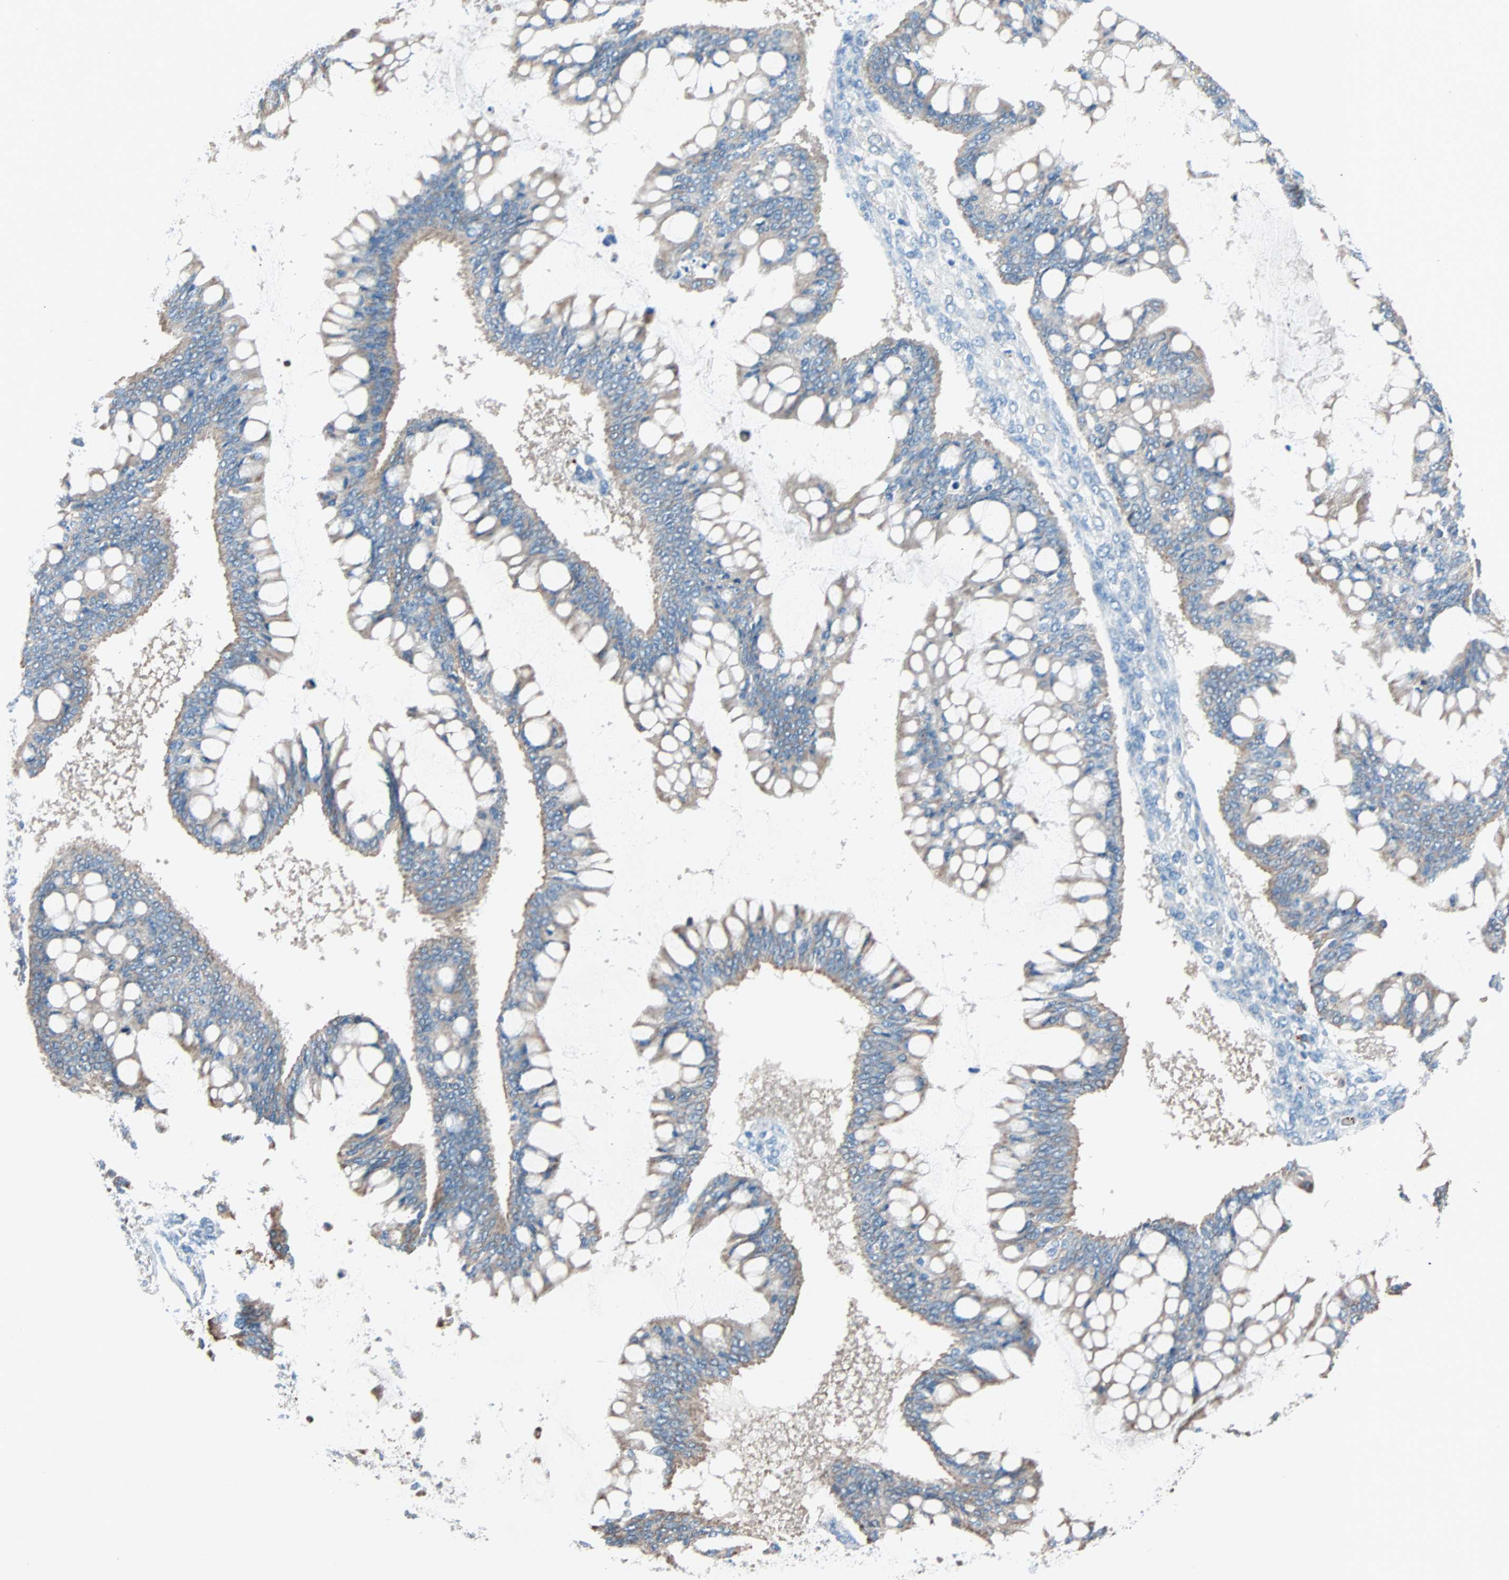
{"staining": {"intensity": "moderate", "quantity": ">75%", "location": "cytoplasmic/membranous"}, "tissue": "ovarian cancer", "cell_type": "Tumor cells", "image_type": "cancer", "snomed": [{"axis": "morphology", "description": "Cystadenocarcinoma, mucinous, NOS"}, {"axis": "topography", "description": "Ovary"}], "caption": "This is a histology image of IHC staining of ovarian mucinous cystadenocarcinoma, which shows moderate positivity in the cytoplasmic/membranous of tumor cells.", "gene": "LY6G6F", "patient": {"sex": "female", "age": 73}}